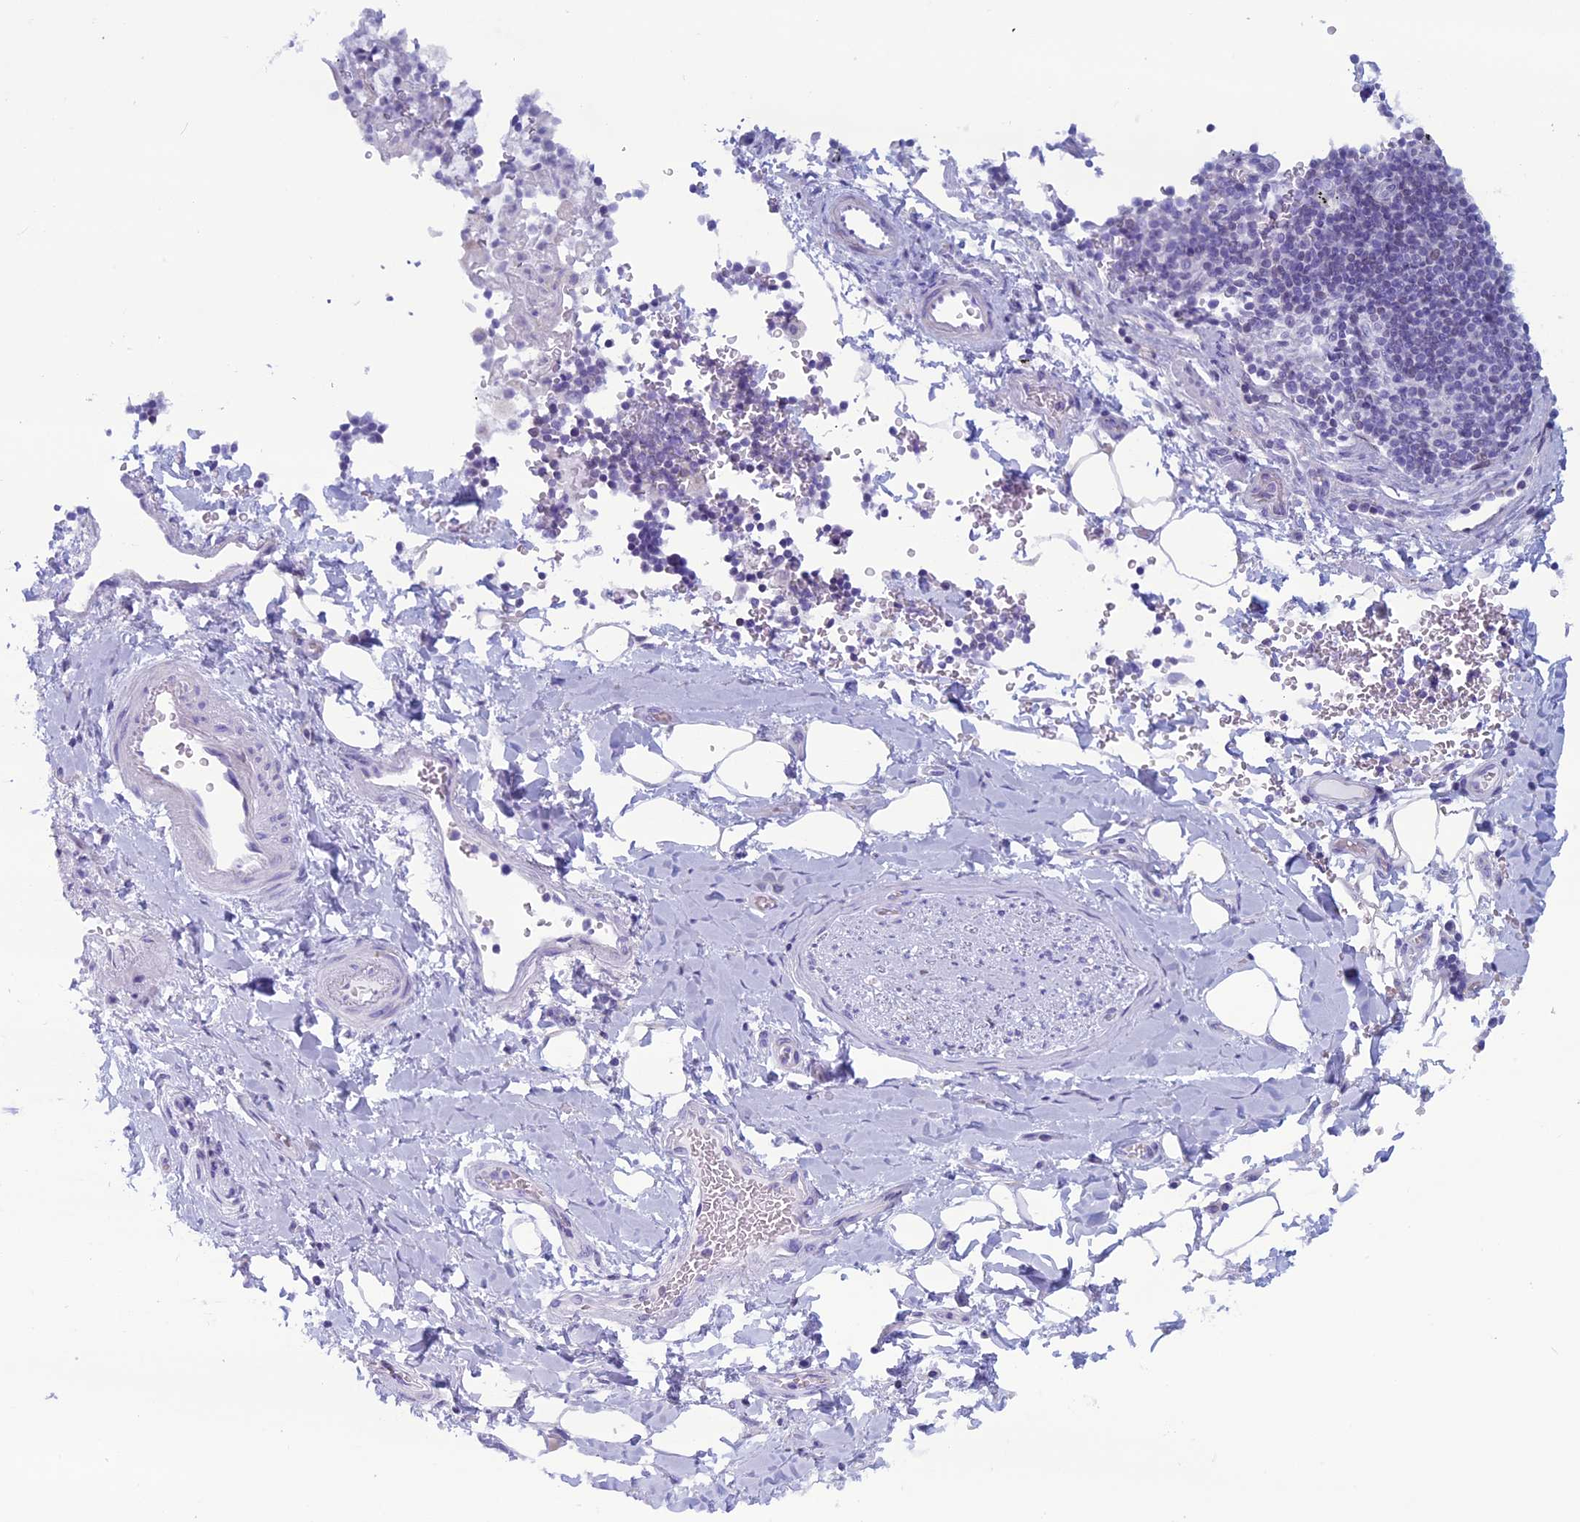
{"staining": {"intensity": "negative", "quantity": "none", "location": "none"}, "tissue": "adipose tissue", "cell_type": "Adipocytes", "image_type": "normal", "snomed": [{"axis": "morphology", "description": "Normal tissue, NOS"}, {"axis": "topography", "description": "Lymph node"}, {"axis": "topography", "description": "Cartilage tissue"}, {"axis": "topography", "description": "Bronchus"}], "caption": "Immunohistochemistry (IHC) image of normal adipose tissue: adipose tissue stained with DAB demonstrates no significant protein positivity in adipocytes.", "gene": "FAM169A", "patient": {"sex": "male", "age": 63}}